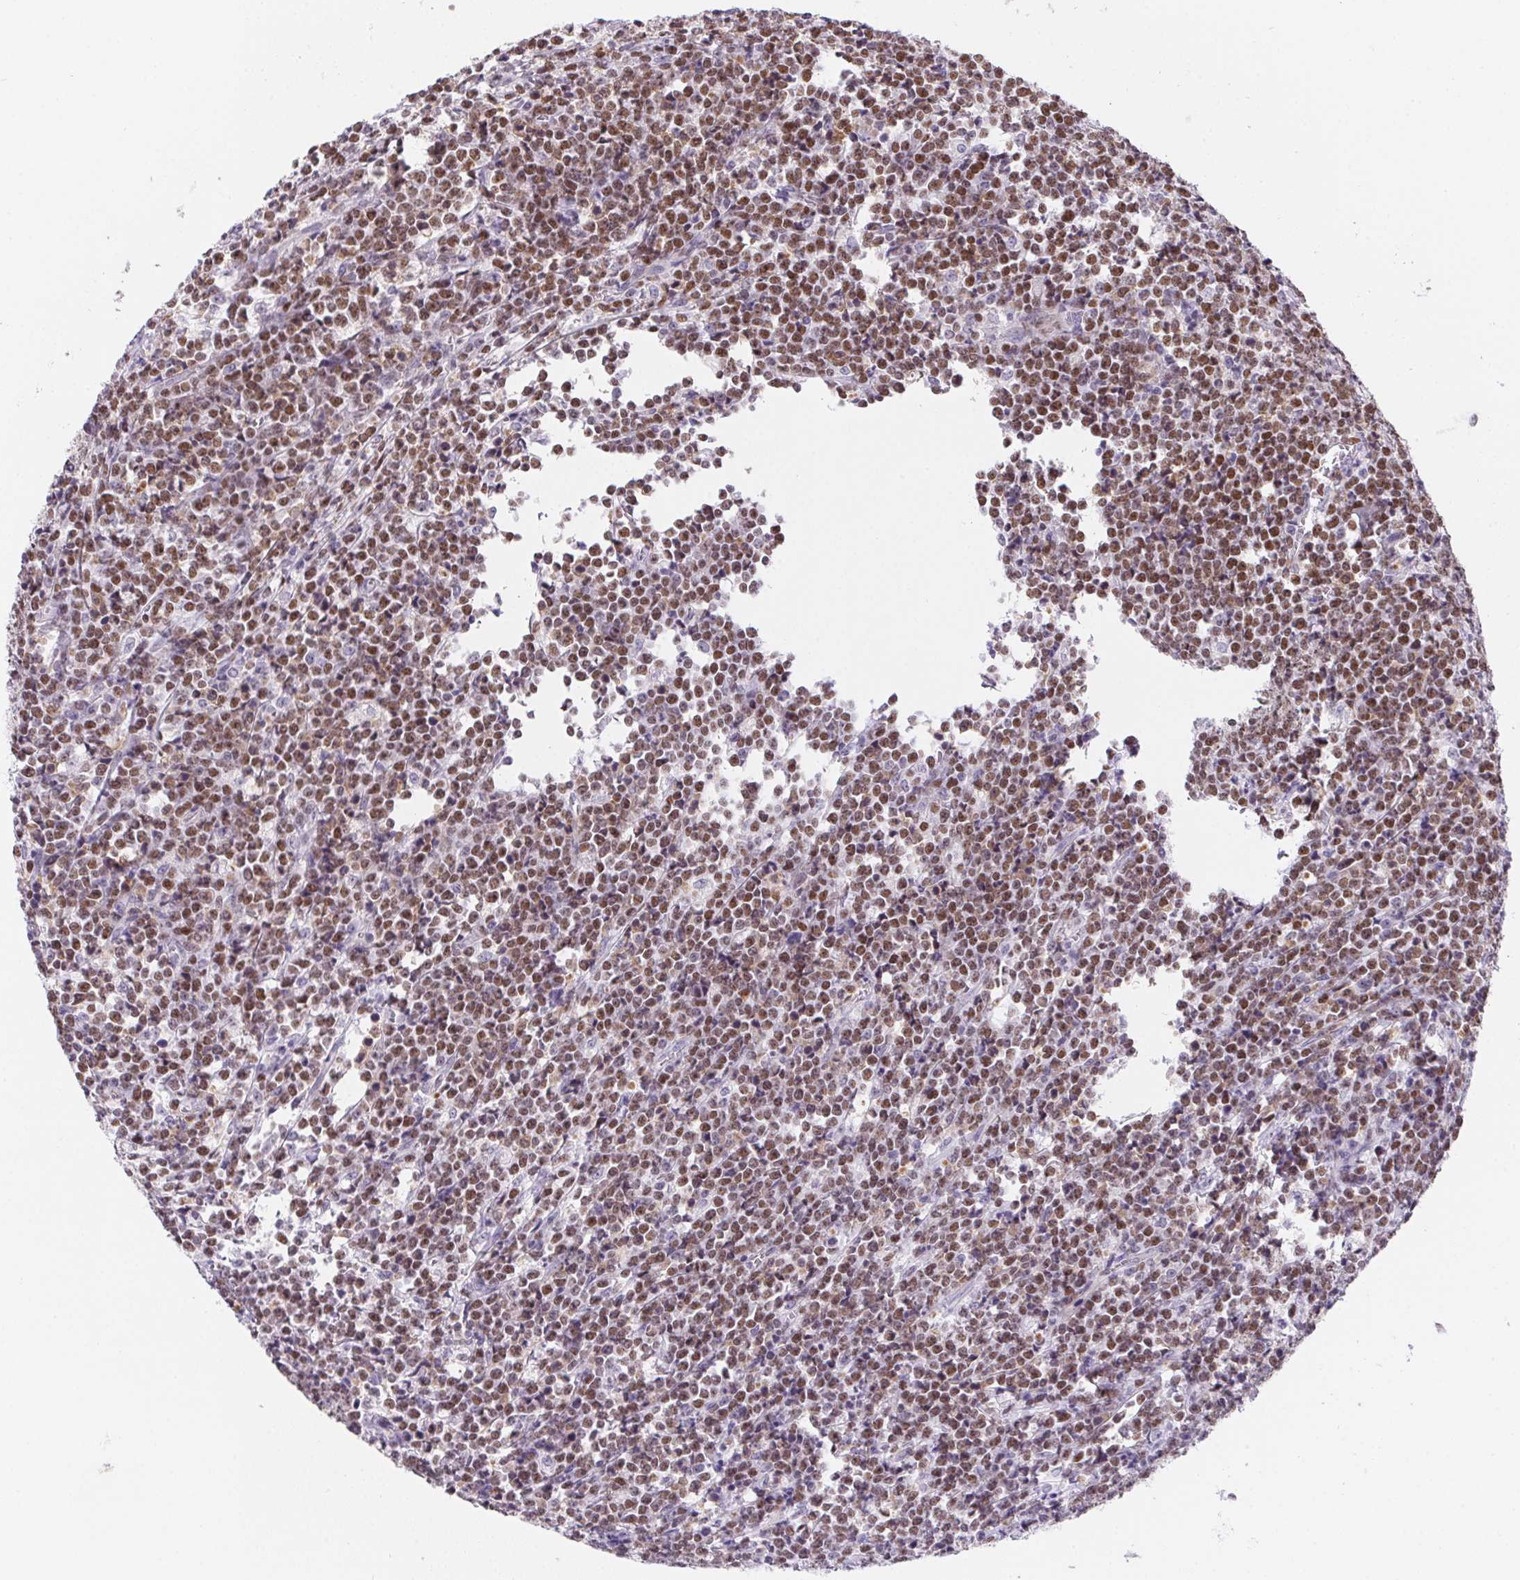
{"staining": {"intensity": "moderate", "quantity": ">75%", "location": "nuclear"}, "tissue": "lymphoma", "cell_type": "Tumor cells", "image_type": "cancer", "snomed": [{"axis": "morphology", "description": "Malignant lymphoma, non-Hodgkin's type, High grade"}, {"axis": "topography", "description": "Small intestine"}], "caption": "An image of human lymphoma stained for a protein demonstrates moderate nuclear brown staining in tumor cells.", "gene": "HELLS", "patient": {"sex": "female", "age": 56}}